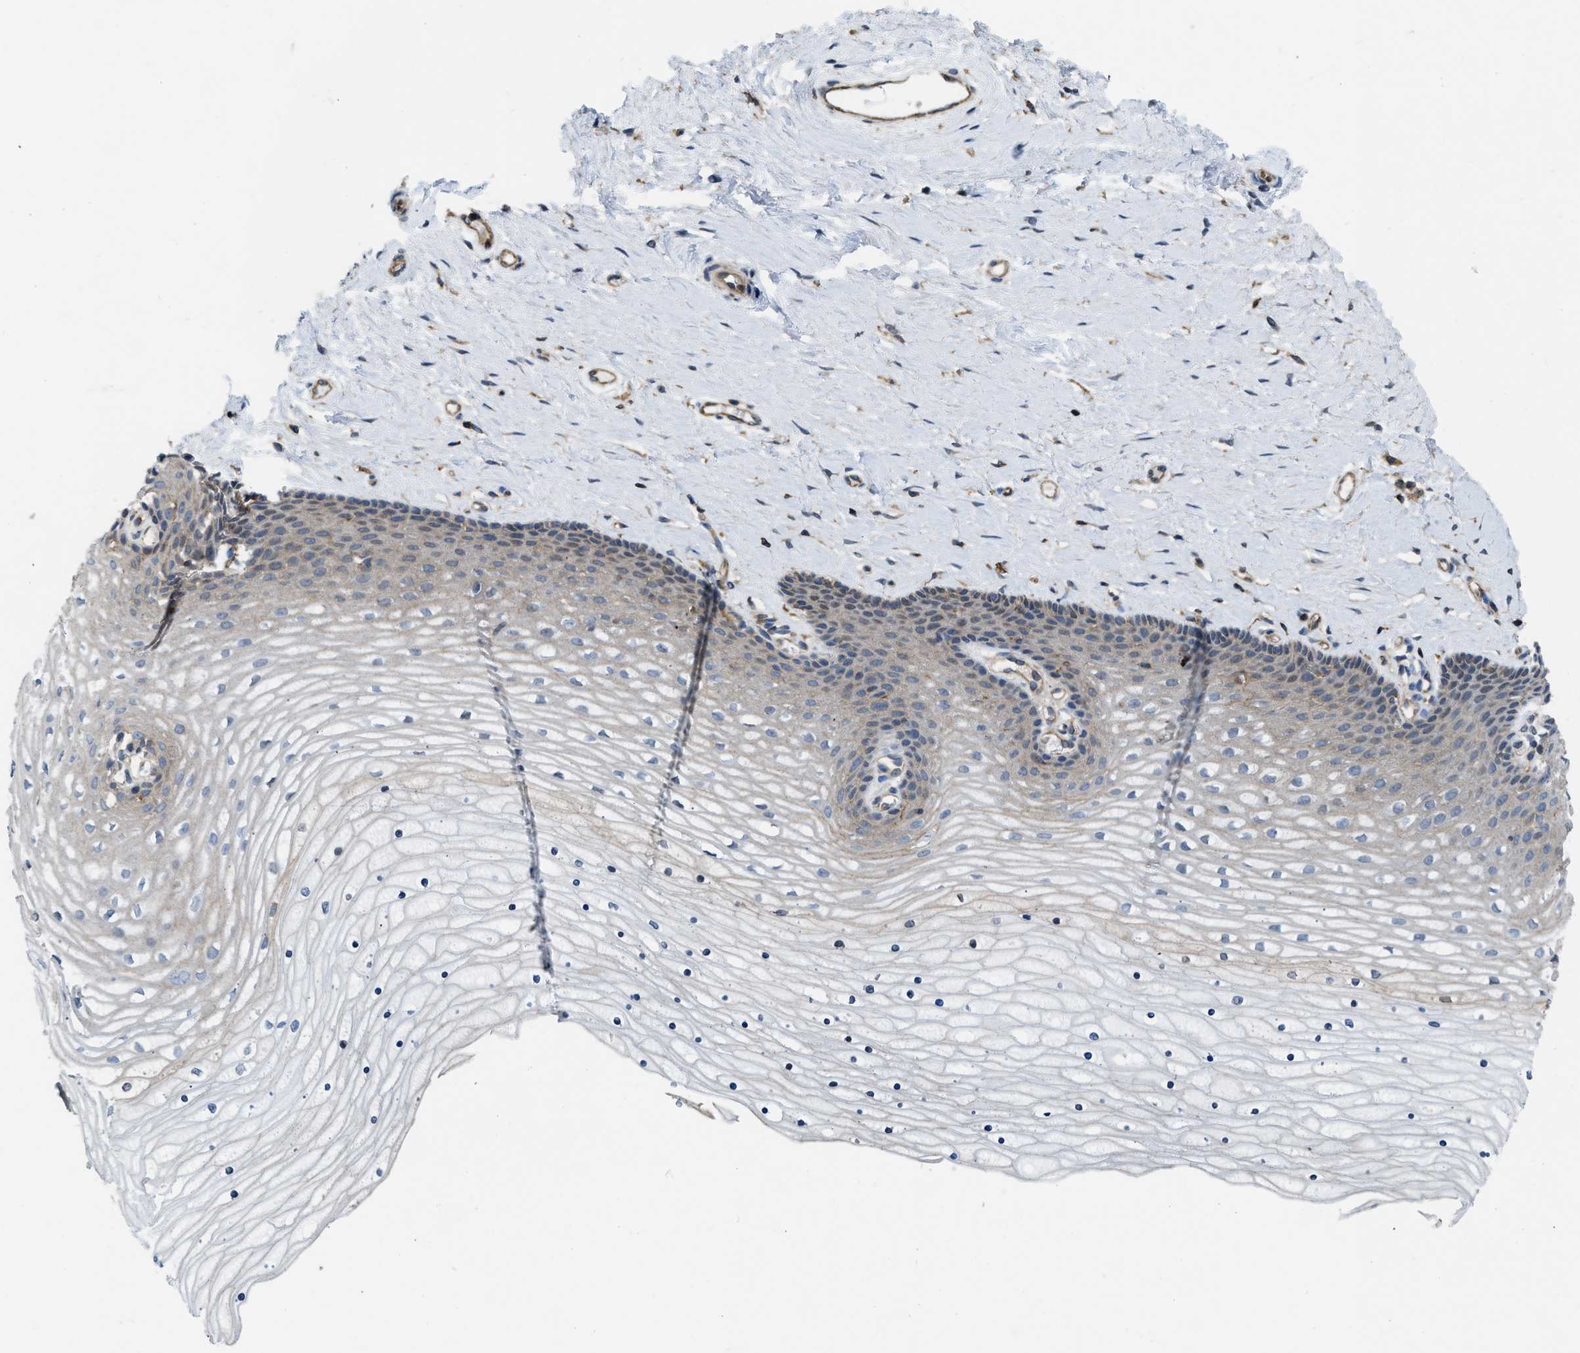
{"staining": {"intensity": "weak", "quantity": "25%-75%", "location": "cytoplasmic/membranous"}, "tissue": "cervix", "cell_type": "Glandular cells", "image_type": "normal", "snomed": [{"axis": "morphology", "description": "Normal tissue, NOS"}, {"axis": "topography", "description": "Cervix"}], "caption": "Immunohistochemical staining of normal cervix displays low levels of weak cytoplasmic/membranous positivity in about 25%-75% of glandular cells.", "gene": "MYO18A", "patient": {"sex": "female", "age": 39}}